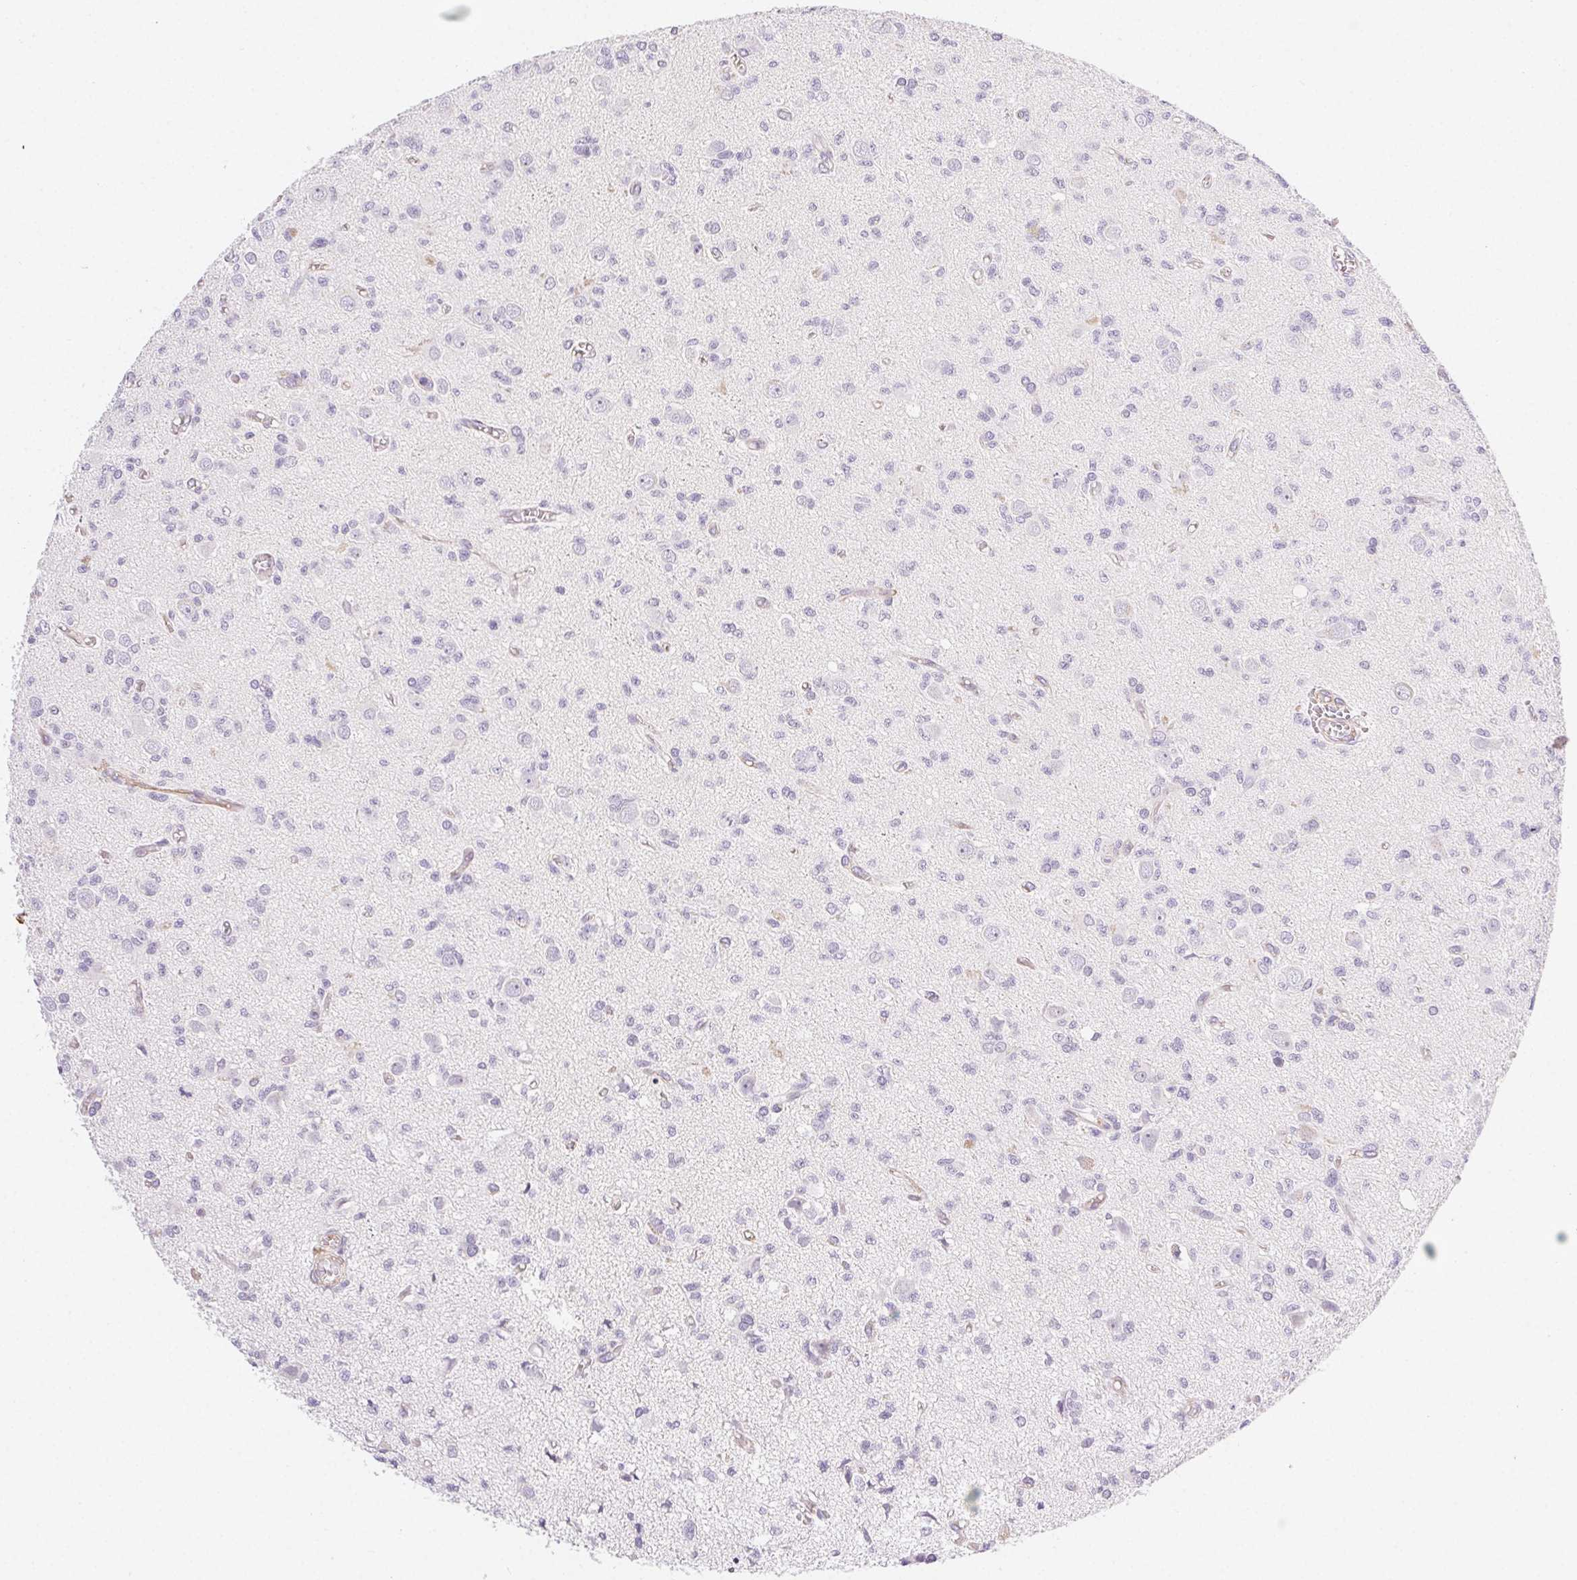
{"staining": {"intensity": "negative", "quantity": "none", "location": "none"}, "tissue": "glioma", "cell_type": "Tumor cells", "image_type": "cancer", "snomed": [{"axis": "morphology", "description": "Glioma, malignant, Low grade"}, {"axis": "topography", "description": "Brain"}], "caption": "Tumor cells show no significant expression in glioma.", "gene": "CSN1S1", "patient": {"sex": "male", "age": 64}}